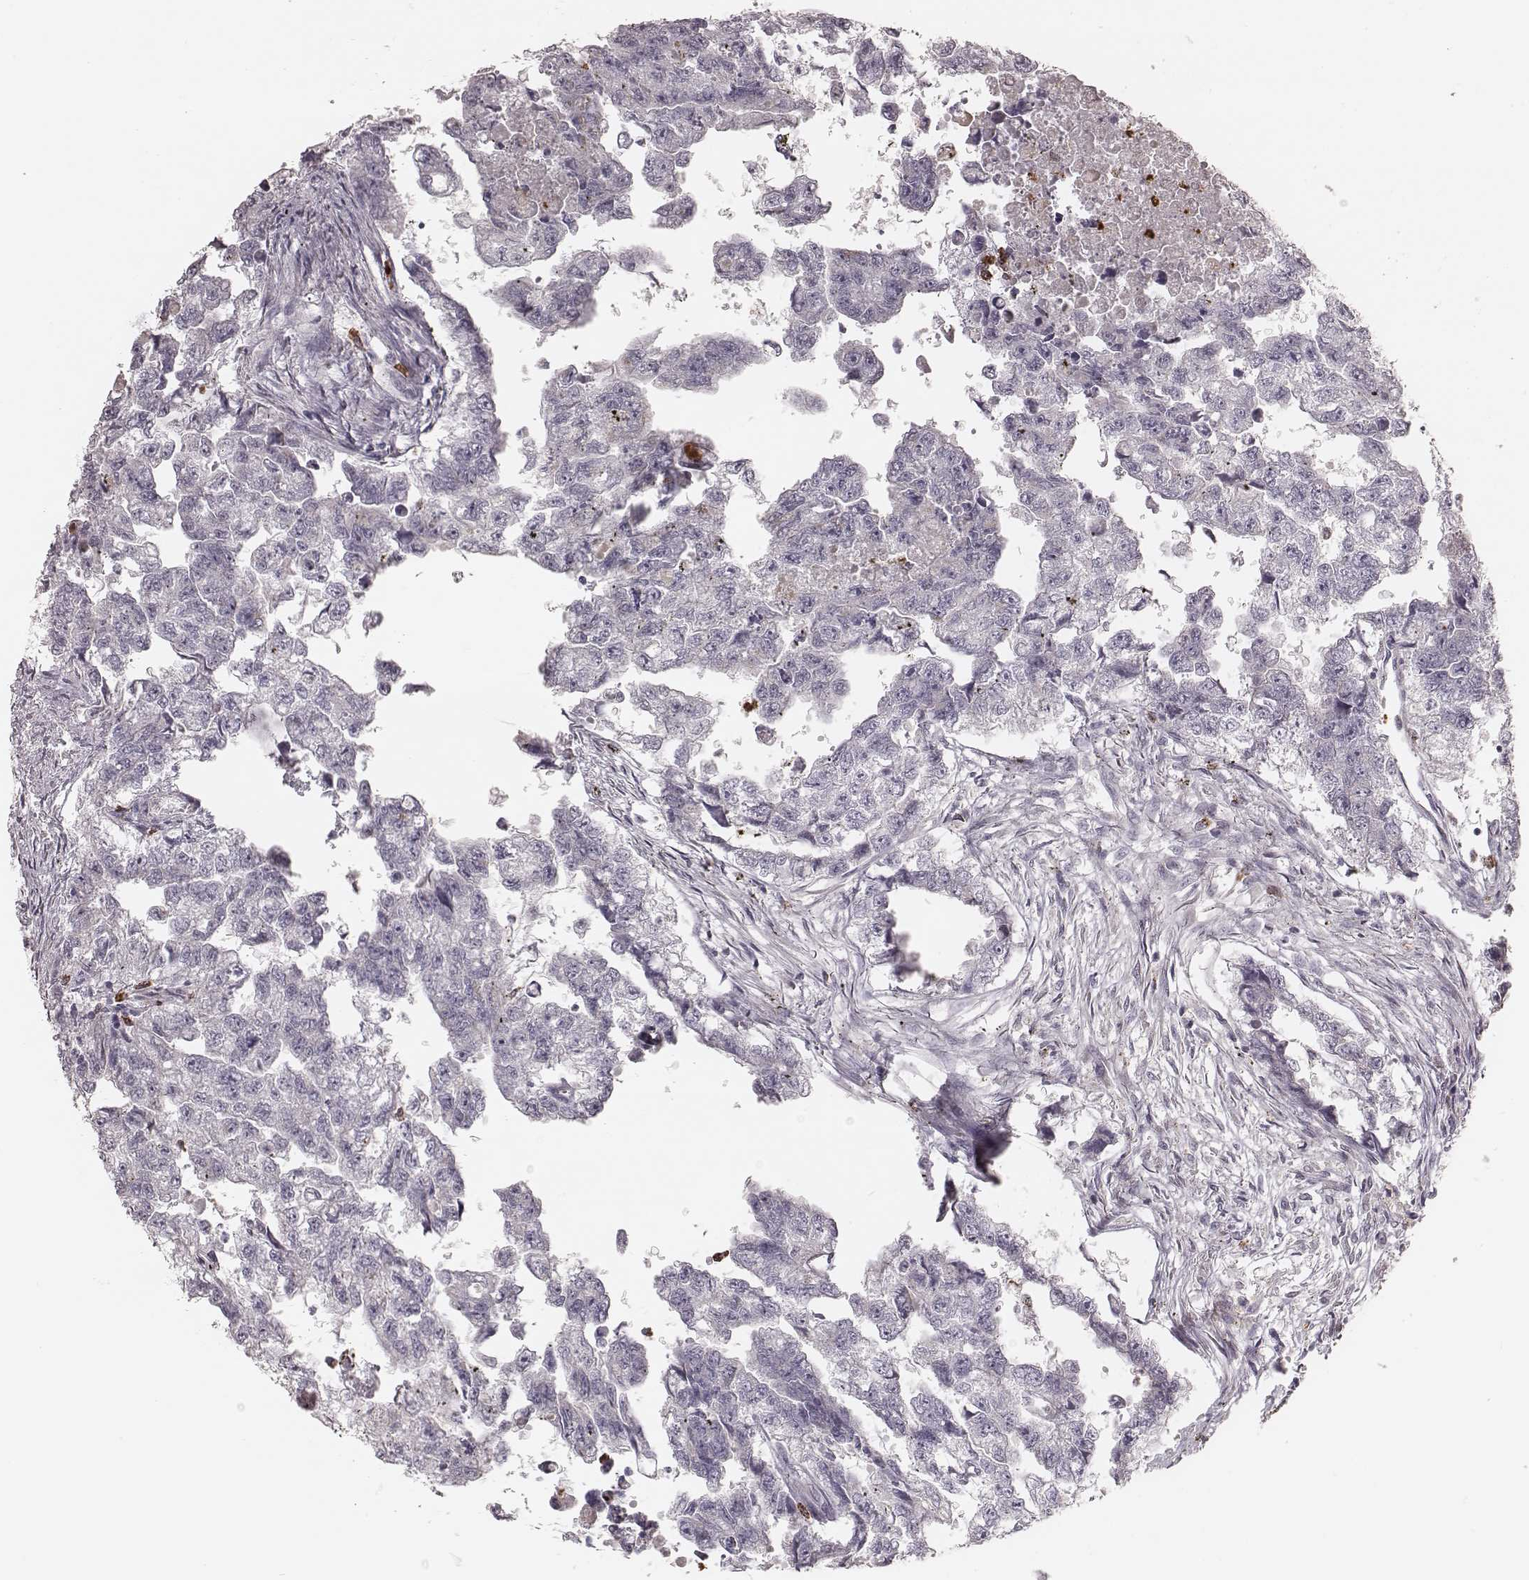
{"staining": {"intensity": "negative", "quantity": "none", "location": "none"}, "tissue": "testis cancer", "cell_type": "Tumor cells", "image_type": "cancer", "snomed": [{"axis": "morphology", "description": "Carcinoma, Embryonal, NOS"}, {"axis": "morphology", "description": "Teratoma, malignant, NOS"}, {"axis": "topography", "description": "Testis"}], "caption": "Malignant teratoma (testis) was stained to show a protein in brown. There is no significant positivity in tumor cells. (Brightfield microscopy of DAB (3,3'-diaminobenzidine) IHC at high magnification).", "gene": "ABCA7", "patient": {"sex": "male", "age": 44}}